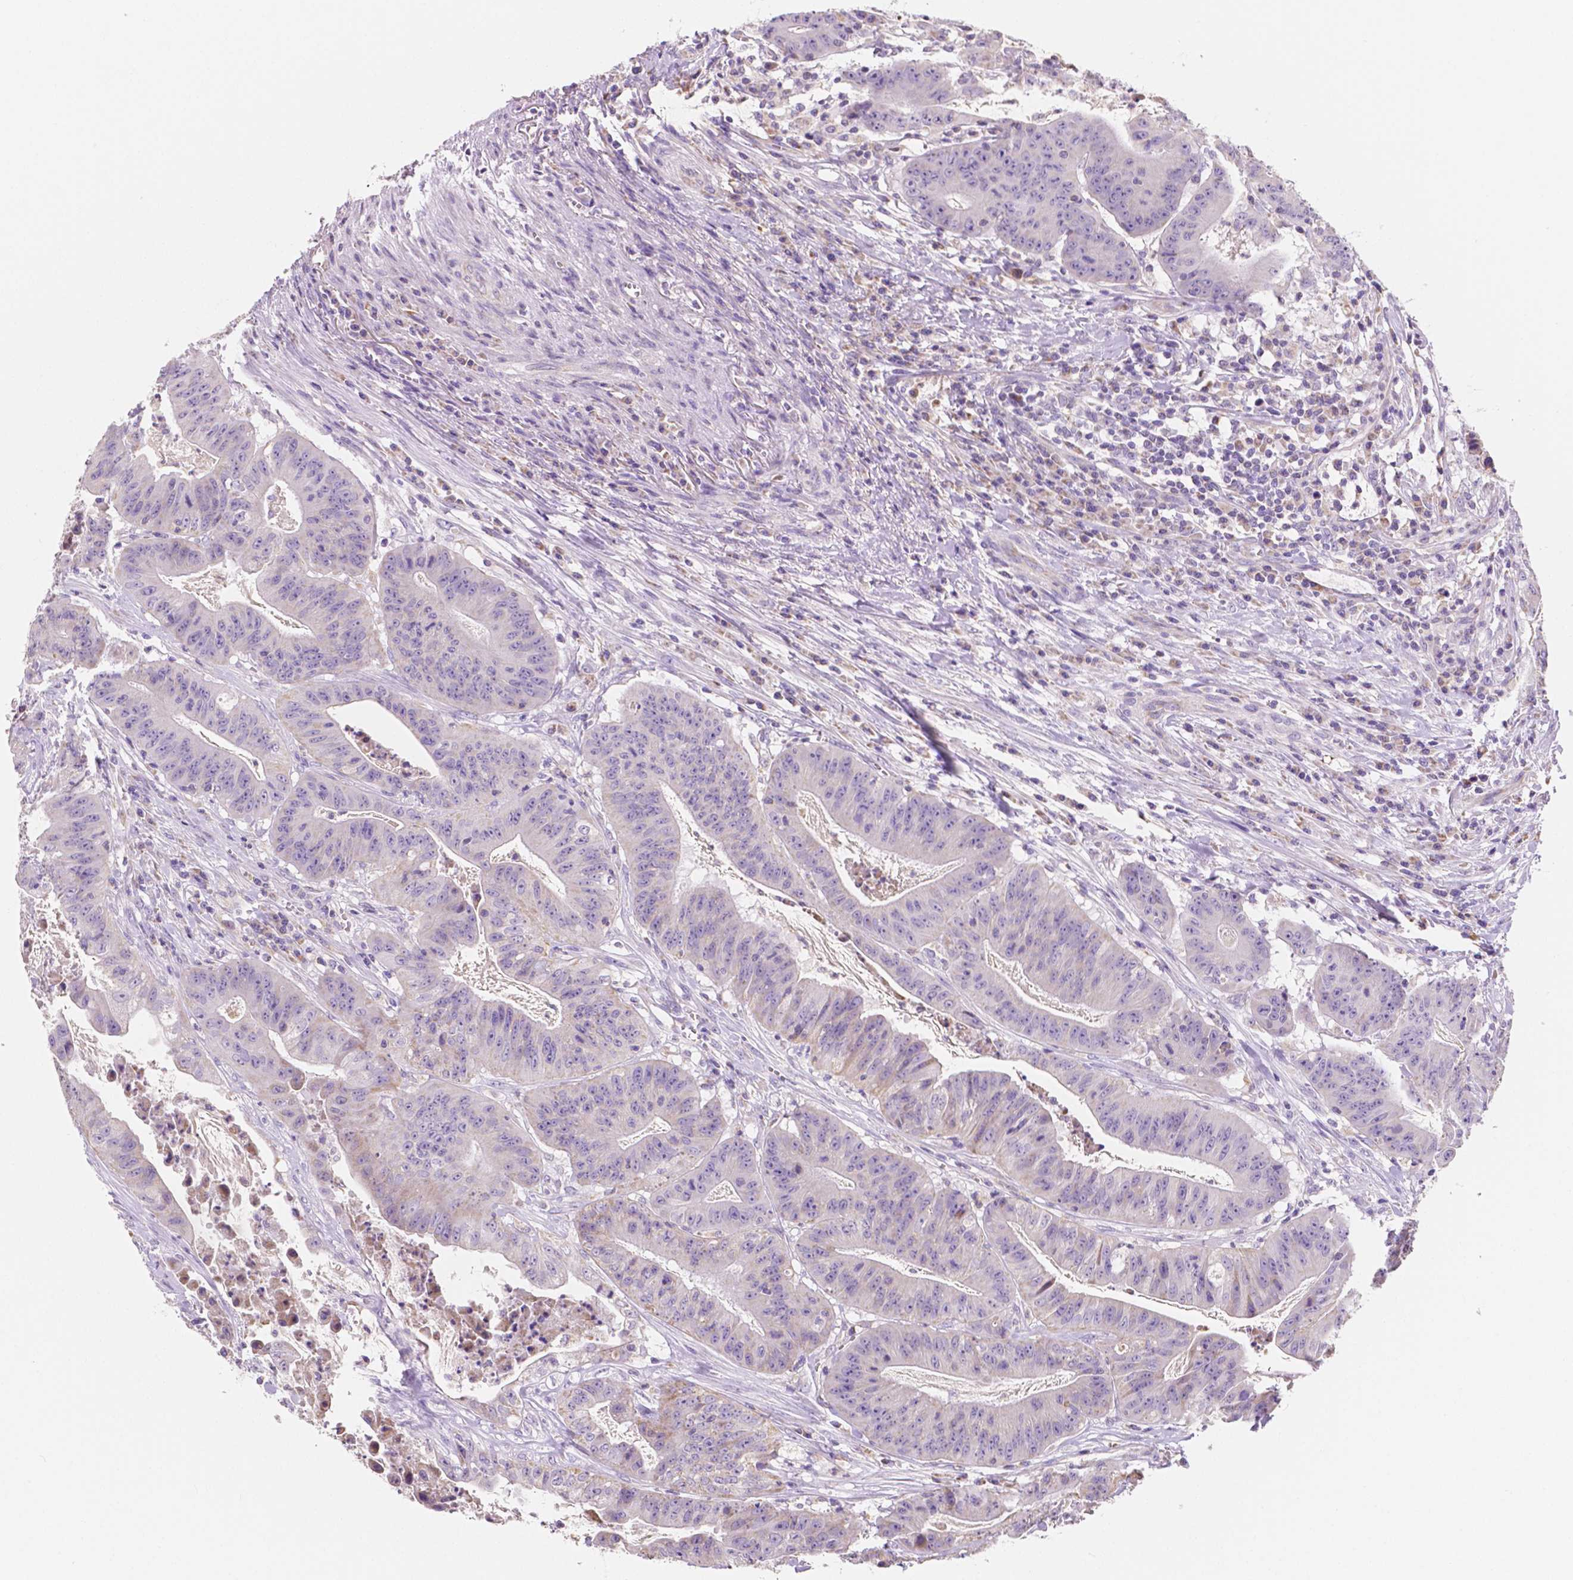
{"staining": {"intensity": "negative", "quantity": "none", "location": "none"}, "tissue": "colorectal cancer", "cell_type": "Tumor cells", "image_type": "cancer", "snomed": [{"axis": "morphology", "description": "Adenocarcinoma, NOS"}, {"axis": "topography", "description": "Colon"}], "caption": "This is an immunohistochemistry image of colorectal cancer (adenocarcinoma). There is no positivity in tumor cells.", "gene": "TMEM130", "patient": {"sex": "male", "age": 33}}